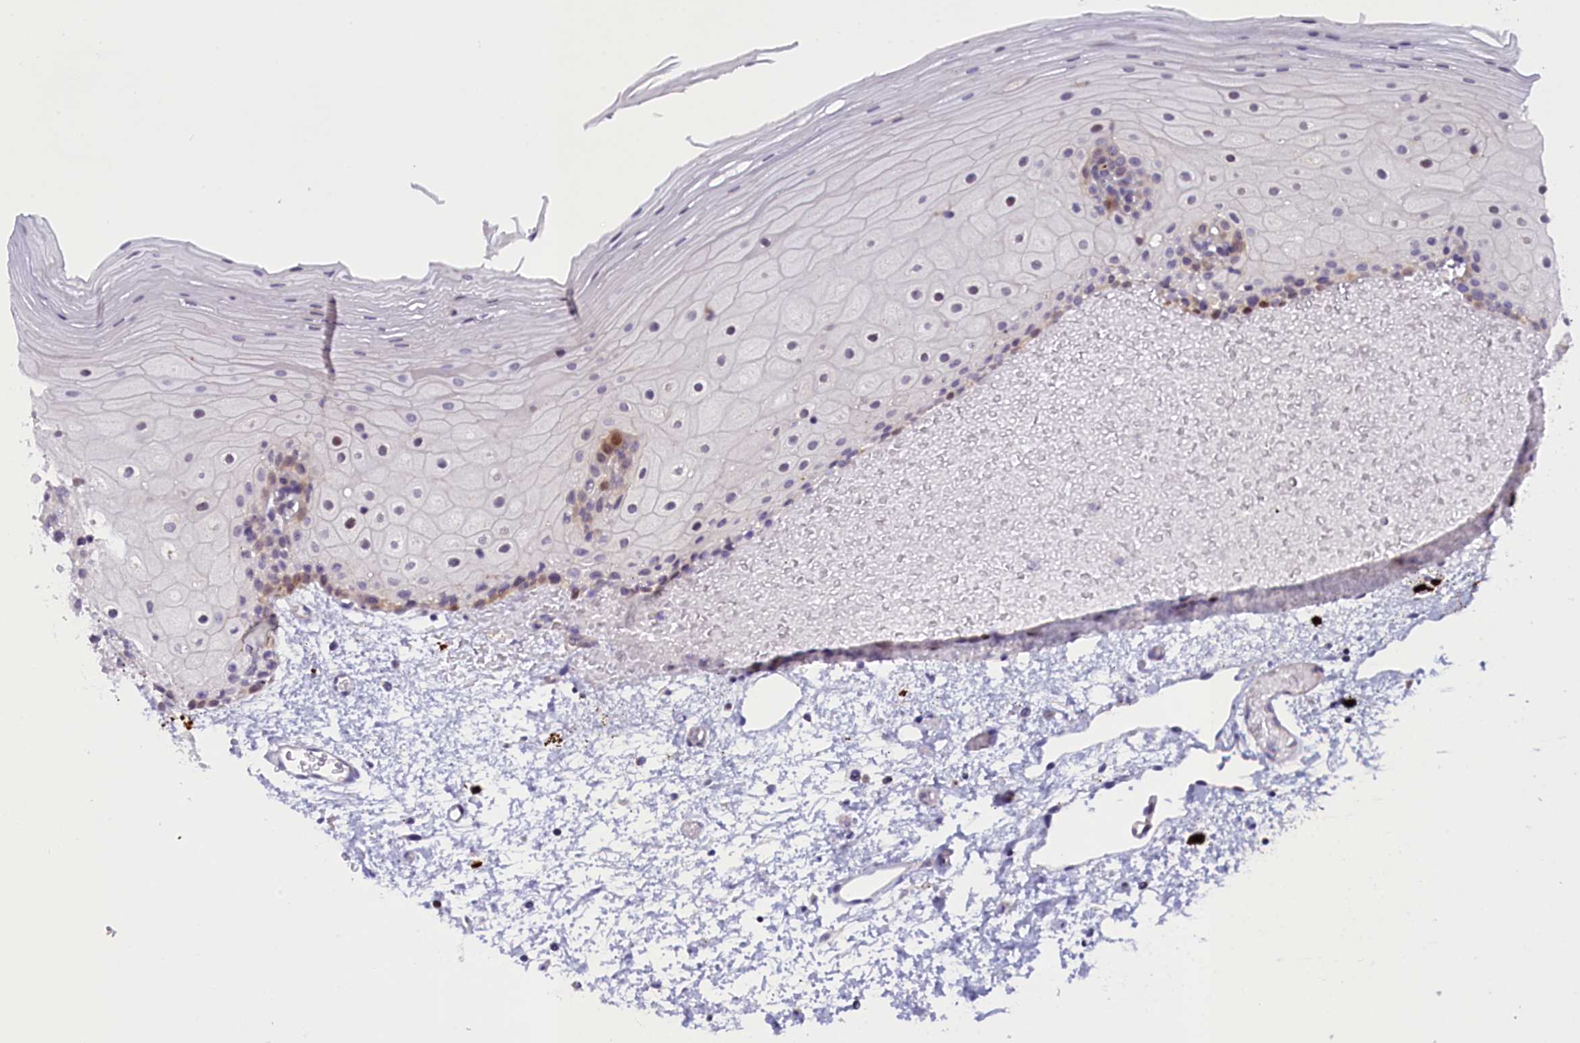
{"staining": {"intensity": "strong", "quantity": "<25%", "location": "cytoplasmic/membranous,nuclear"}, "tissue": "oral mucosa", "cell_type": "Squamous epithelial cells", "image_type": "normal", "snomed": [{"axis": "morphology", "description": "Normal tissue, NOS"}, {"axis": "topography", "description": "Oral tissue"}], "caption": "The photomicrograph exhibits immunohistochemical staining of unremarkable oral mucosa. There is strong cytoplasmic/membranous,nuclear positivity is present in approximately <25% of squamous epithelial cells.", "gene": "CCL23", "patient": {"sex": "female", "age": 70}}